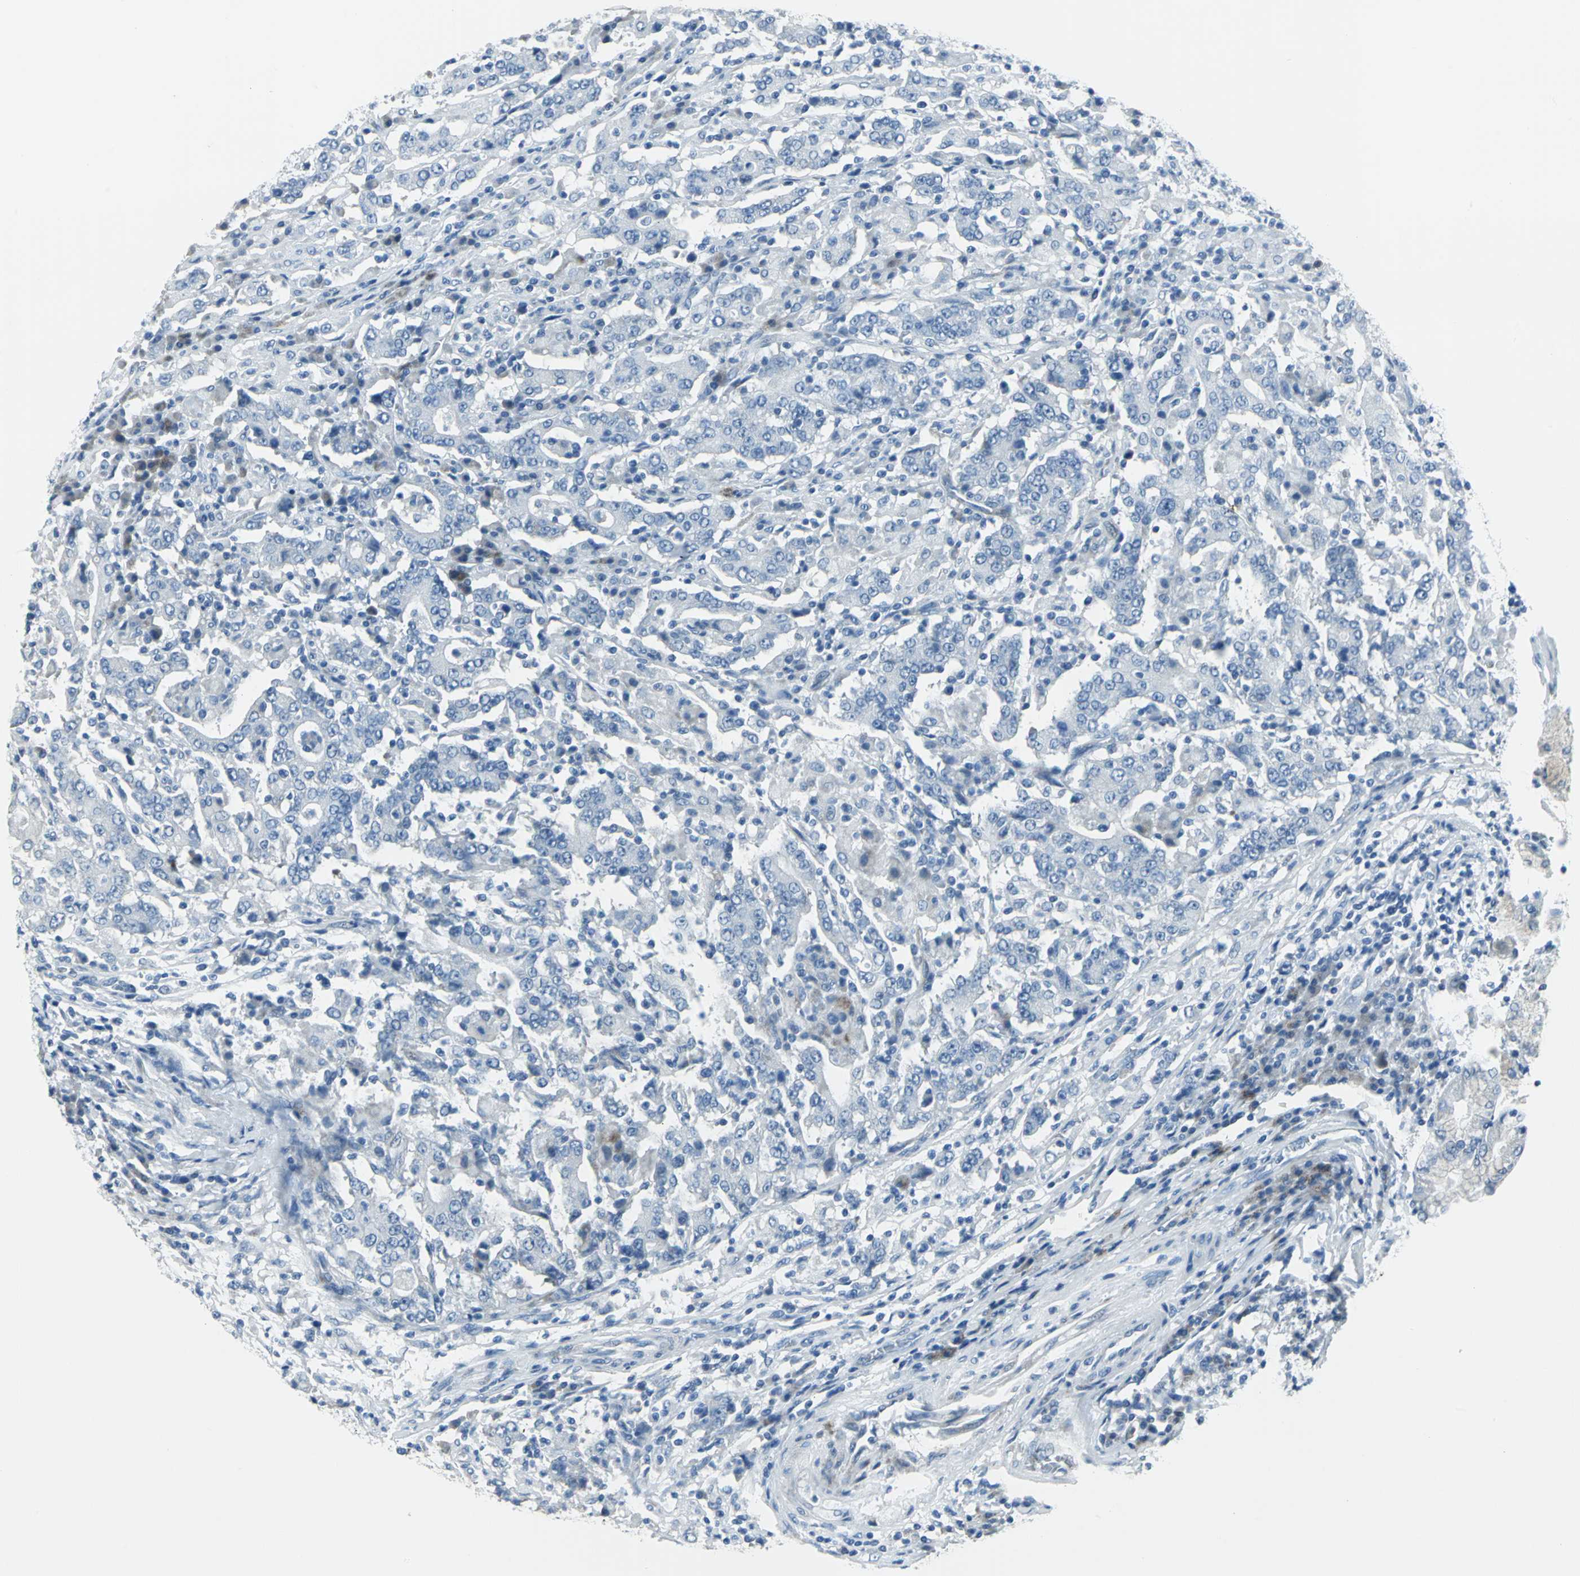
{"staining": {"intensity": "negative", "quantity": "none", "location": "none"}, "tissue": "stomach cancer", "cell_type": "Tumor cells", "image_type": "cancer", "snomed": [{"axis": "morphology", "description": "Normal tissue, NOS"}, {"axis": "morphology", "description": "Adenocarcinoma, NOS"}, {"axis": "topography", "description": "Stomach, upper"}, {"axis": "topography", "description": "Stomach"}], "caption": "IHC photomicrograph of stomach adenocarcinoma stained for a protein (brown), which exhibits no staining in tumor cells.", "gene": "DNAI2", "patient": {"sex": "male", "age": 59}}